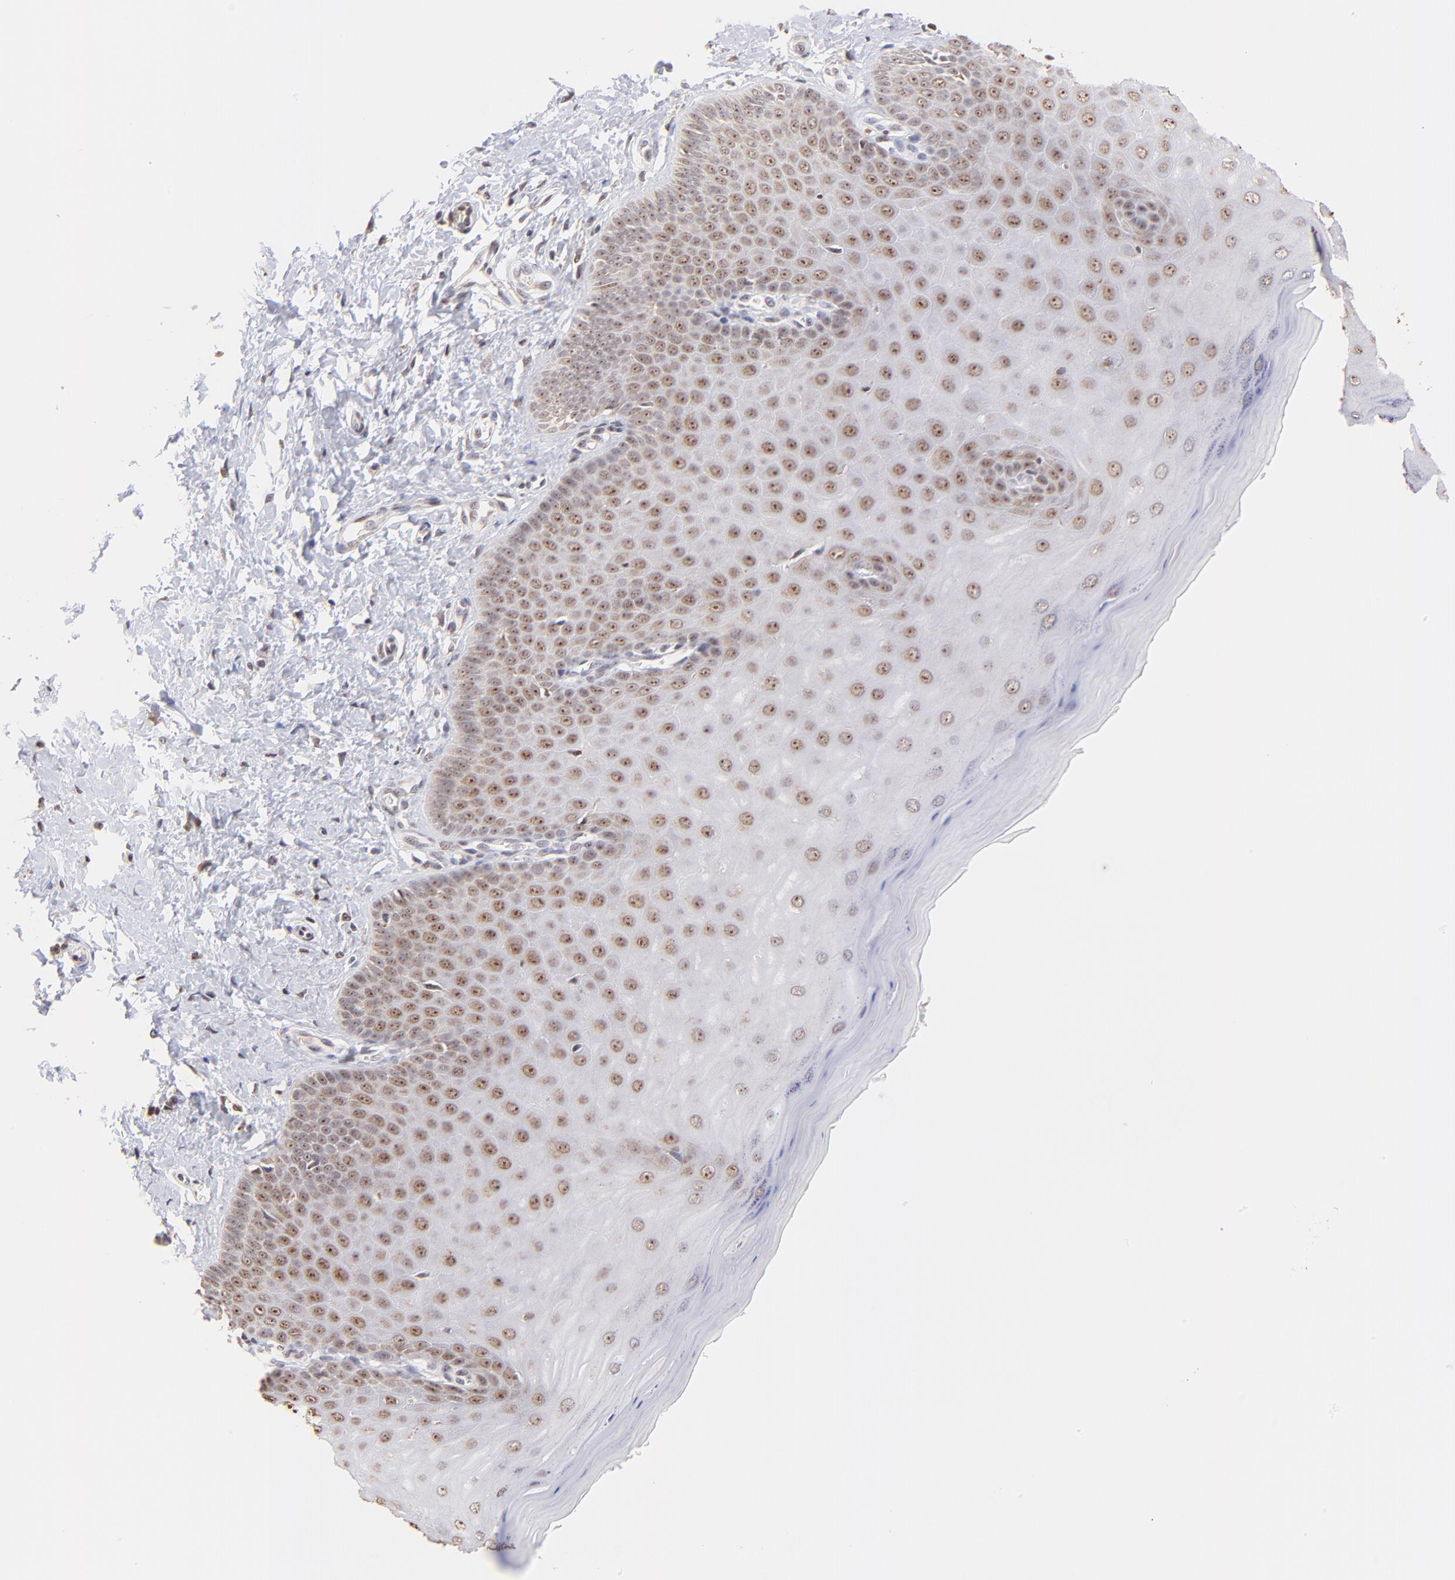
{"staining": {"intensity": "weak", "quantity": ">75%", "location": "nuclear"}, "tissue": "cervix", "cell_type": "Glandular cells", "image_type": "normal", "snomed": [{"axis": "morphology", "description": "Normal tissue, NOS"}, {"axis": "topography", "description": "Cervix"}], "caption": "Approximately >75% of glandular cells in benign human cervix reveal weak nuclear protein positivity as visualized by brown immunohistochemical staining.", "gene": "ZNF670", "patient": {"sex": "female", "age": 55}}